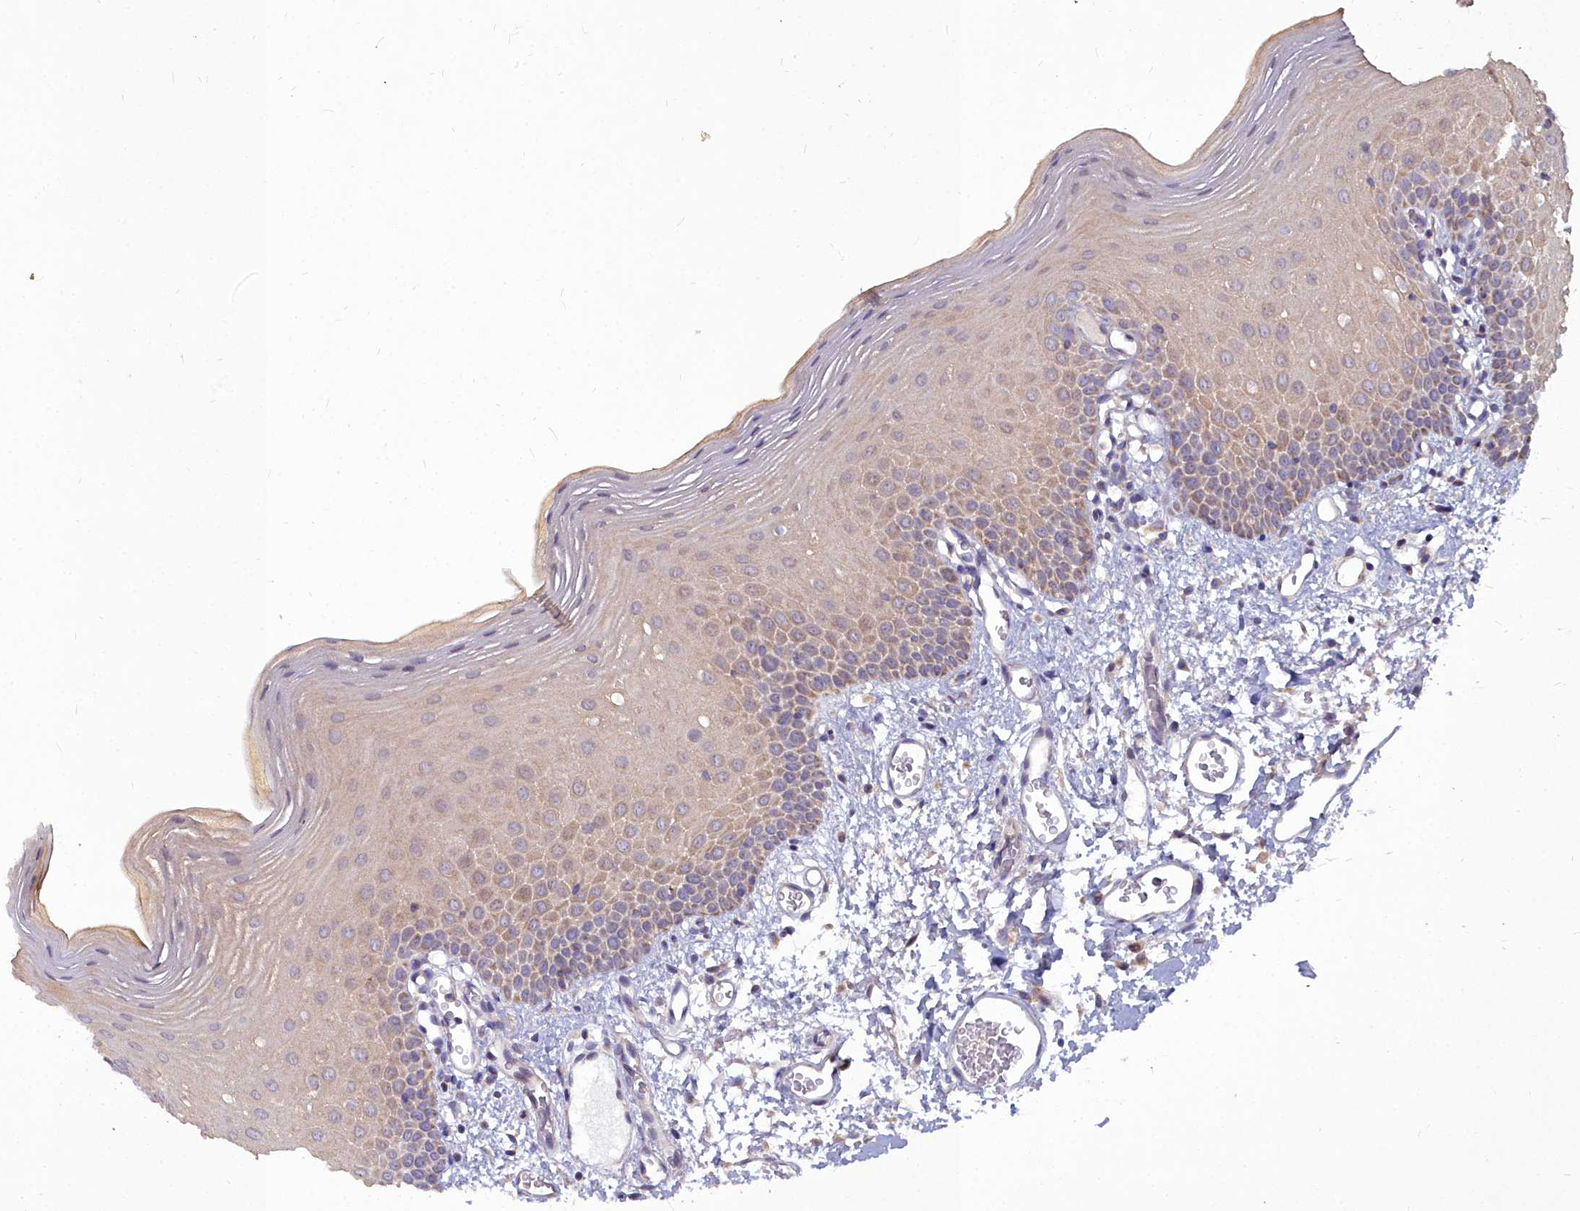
{"staining": {"intensity": "weak", "quantity": "25%-75%", "location": "cytoplasmic/membranous"}, "tissue": "oral mucosa", "cell_type": "Squamous epithelial cells", "image_type": "normal", "snomed": [{"axis": "morphology", "description": "Normal tissue, NOS"}, {"axis": "topography", "description": "Oral tissue"}], "caption": "Immunohistochemical staining of normal human oral mucosa displays weak cytoplasmic/membranous protein expression in approximately 25%-75% of squamous epithelial cells. The staining is performed using DAB (3,3'-diaminobenzidine) brown chromogen to label protein expression. The nuclei are counter-stained blue using hematoxylin.", "gene": "MICU2", "patient": {"sex": "female", "age": 70}}